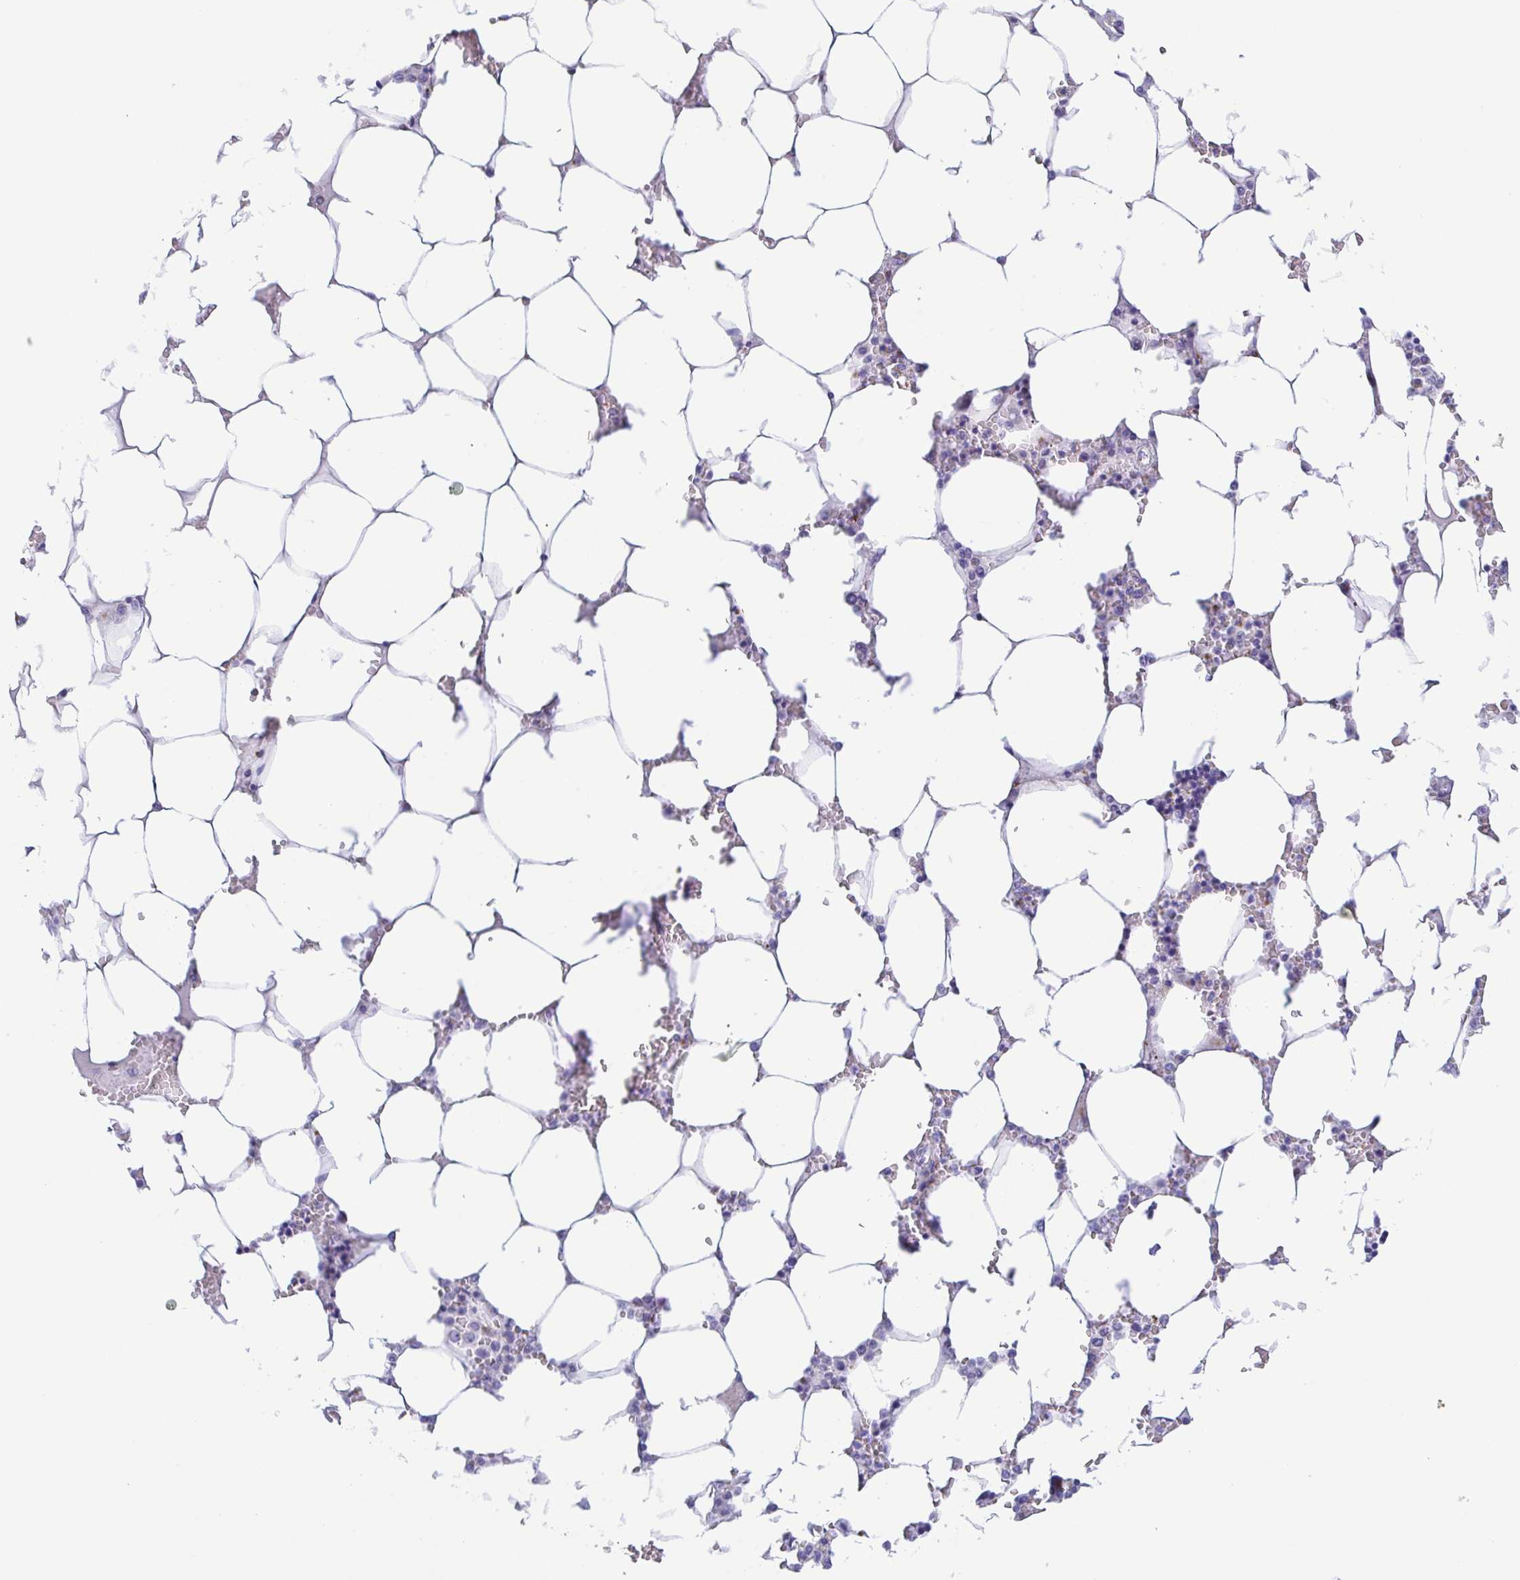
{"staining": {"intensity": "negative", "quantity": "none", "location": "none"}, "tissue": "bone marrow", "cell_type": "Hematopoietic cells", "image_type": "normal", "snomed": [{"axis": "morphology", "description": "Normal tissue, NOS"}, {"axis": "topography", "description": "Bone marrow"}], "caption": "The micrograph exhibits no significant expression in hematopoietic cells of bone marrow.", "gene": "SULT1B1", "patient": {"sex": "male", "age": 64}}